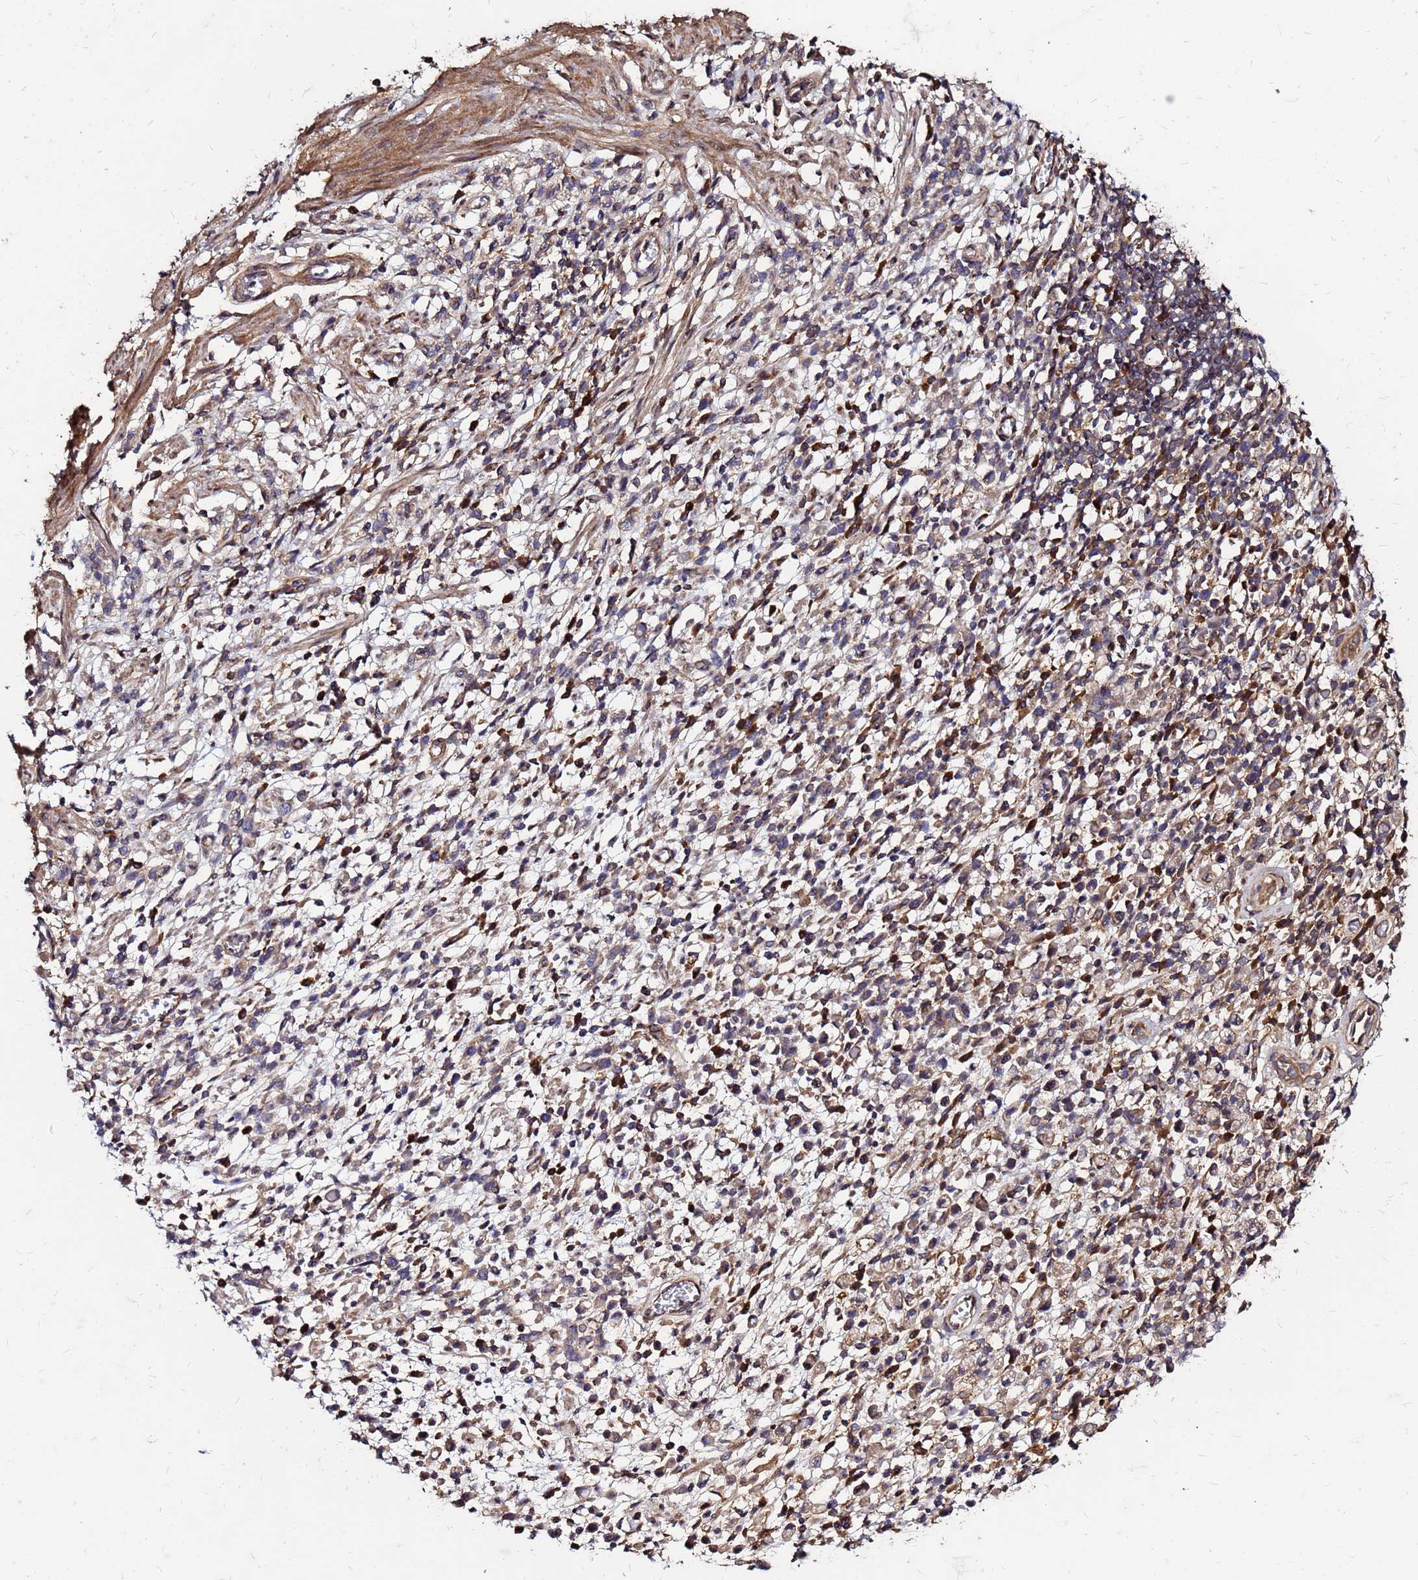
{"staining": {"intensity": "weak", "quantity": "25%-75%", "location": "cytoplasmic/membranous"}, "tissue": "stomach cancer", "cell_type": "Tumor cells", "image_type": "cancer", "snomed": [{"axis": "morphology", "description": "Adenocarcinoma, NOS"}, {"axis": "topography", "description": "Stomach"}], "caption": "This is an image of immunohistochemistry (IHC) staining of stomach cancer (adenocarcinoma), which shows weak staining in the cytoplasmic/membranous of tumor cells.", "gene": "CYBC1", "patient": {"sex": "male", "age": 77}}